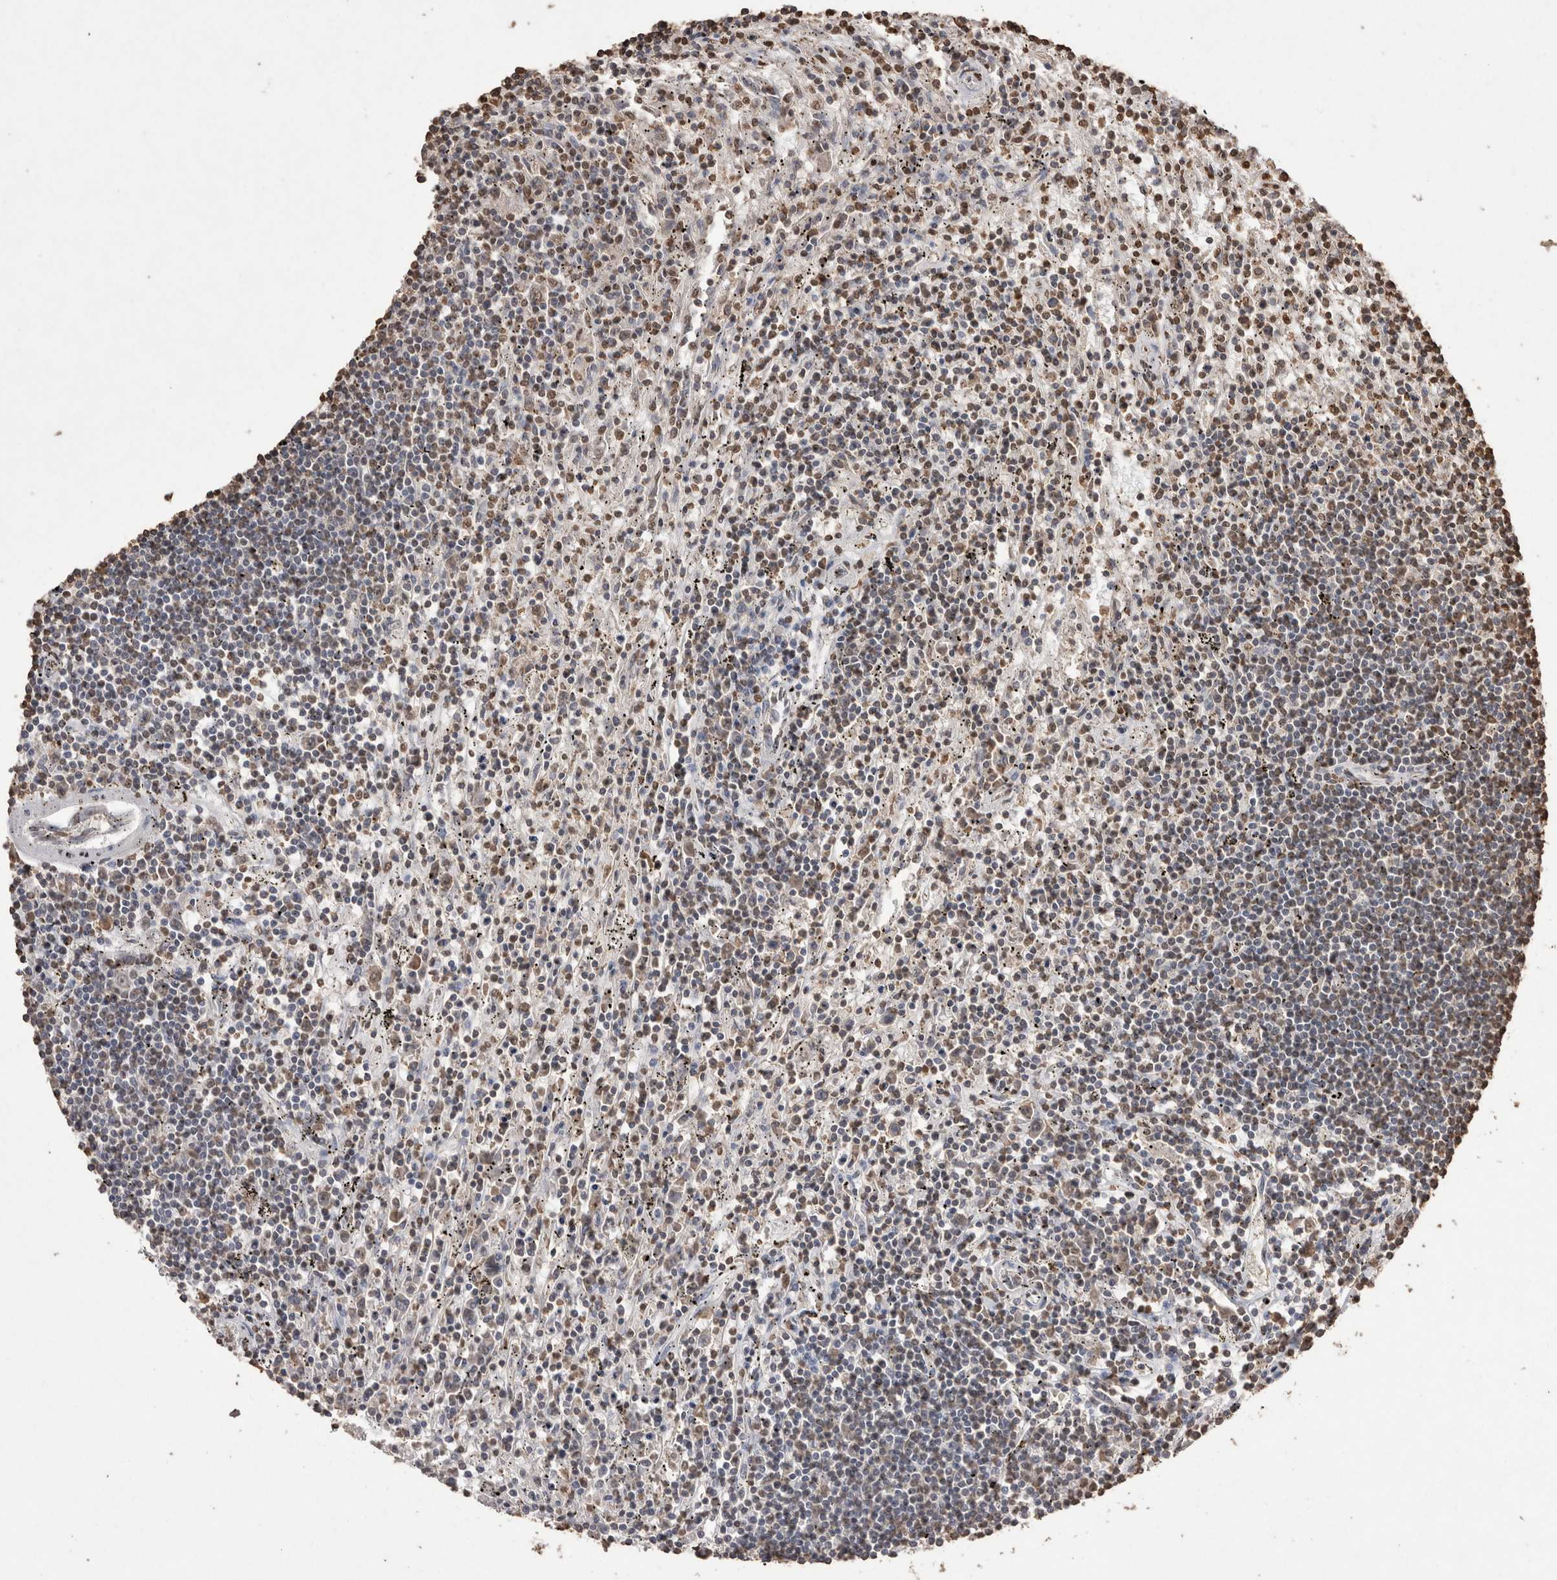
{"staining": {"intensity": "moderate", "quantity": ">75%", "location": "nuclear"}, "tissue": "lymphoma", "cell_type": "Tumor cells", "image_type": "cancer", "snomed": [{"axis": "morphology", "description": "Malignant lymphoma, non-Hodgkin's type, Low grade"}, {"axis": "topography", "description": "Spleen"}], "caption": "Lymphoma stained with DAB (3,3'-diaminobenzidine) IHC reveals medium levels of moderate nuclear positivity in about >75% of tumor cells. The staining was performed using DAB, with brown indicating positive protein expression. Nuclei are stained blue with hematoxylin.", "gene": "POU5F1", "patient": {"sex": "male", "age": 76}}